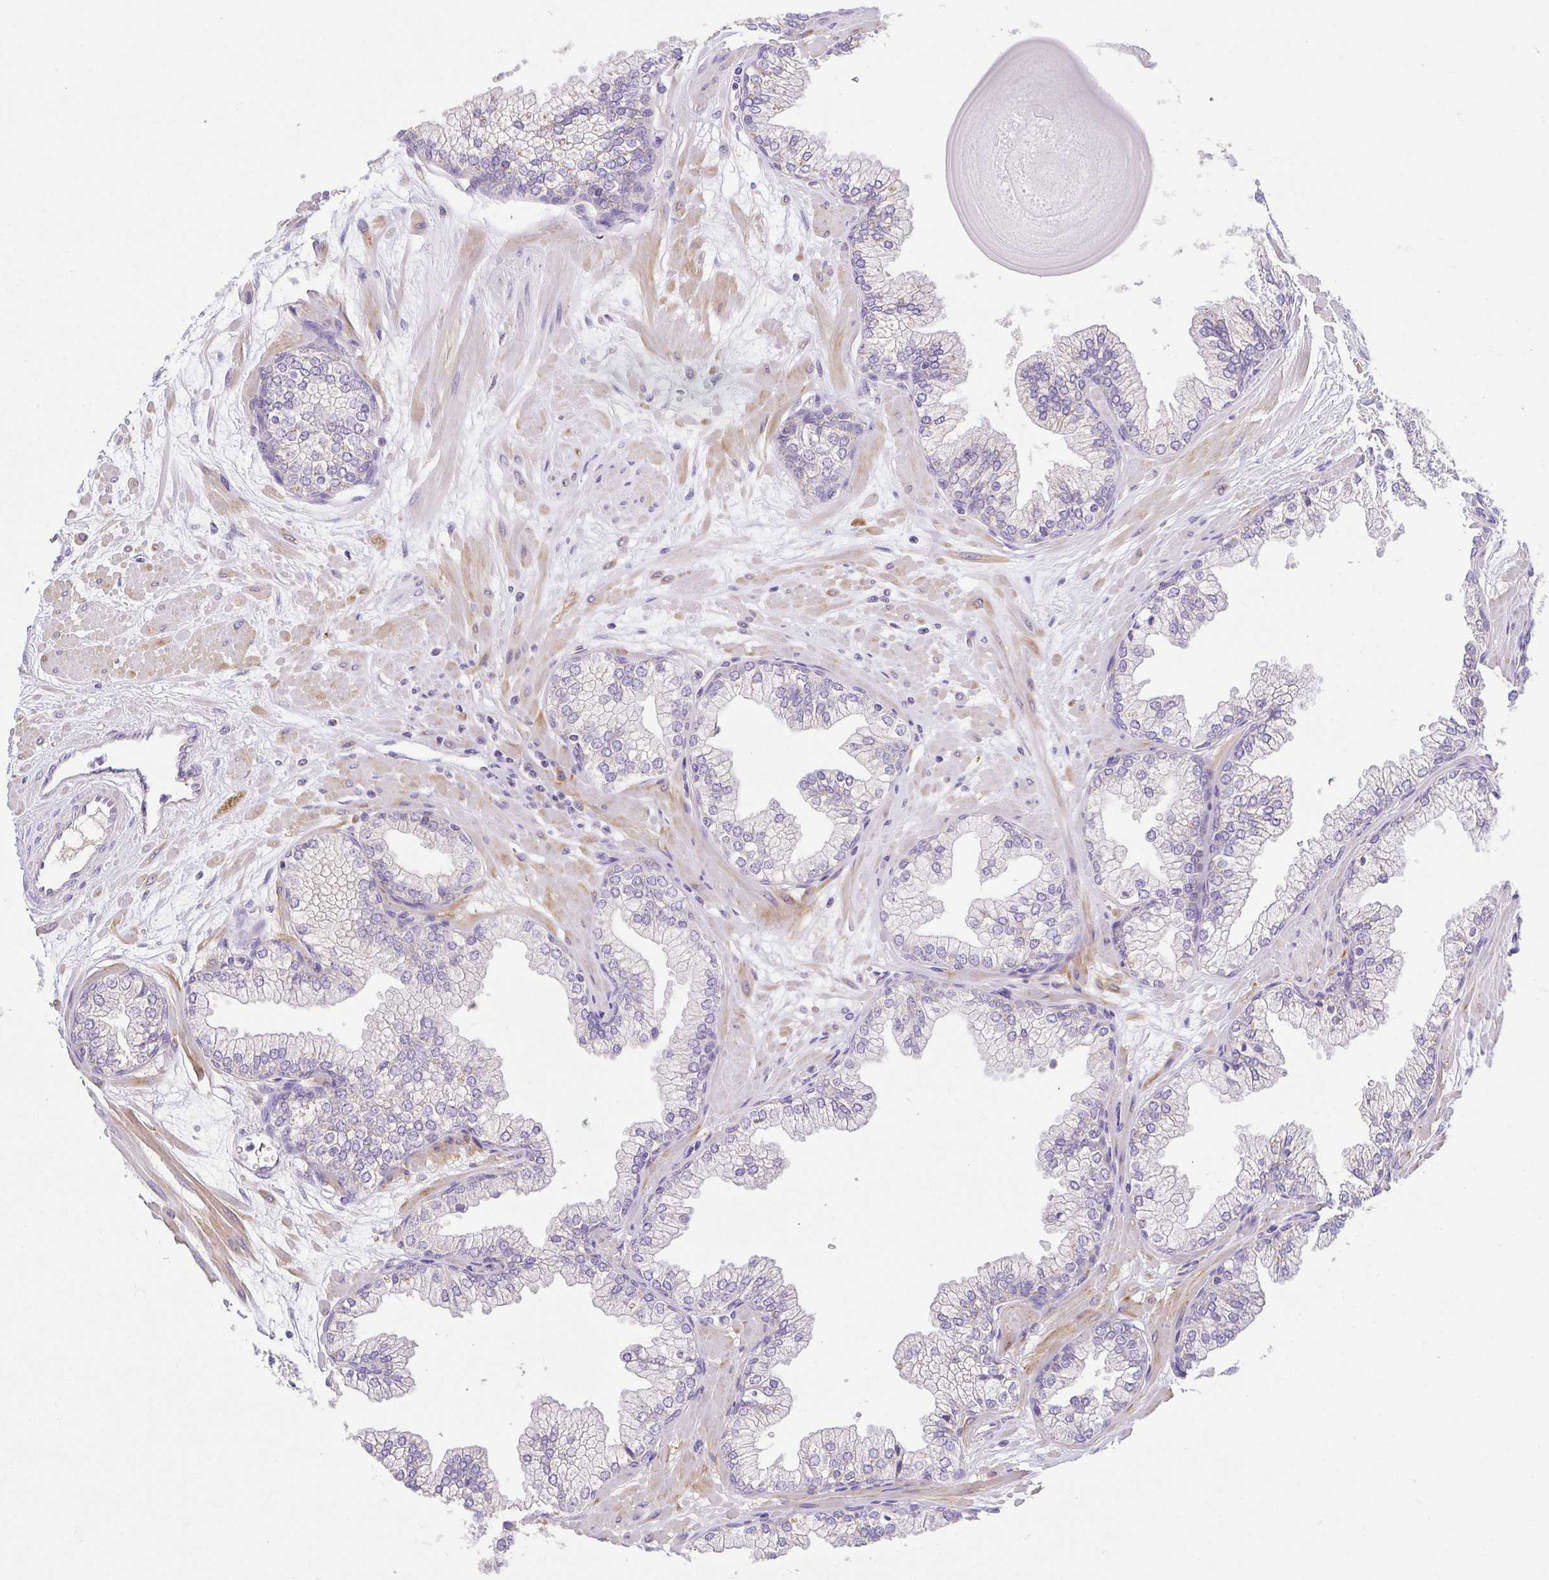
{"staining": {"intensity": "negative", "quantity": "none", "location": "none"}, "tissue": "prostate", "cell_type": "Glandular cells", "image_type": "normal", "snomed": [{"axis": "morphology", "description": "Normal tissue, NOS"}, {"axis": "topography", "description": "Prostate"}, {"axis": "topography", "description": "Peripheral nerve tissue"}], "caption": "DAB (3,3'-diaminobenzidine) immunohistochemical staining of normal prostate shows no significant positivity in glandular cells.", "gene": "SLC13A1", "patient": {"sex": "male", "age": 61}}